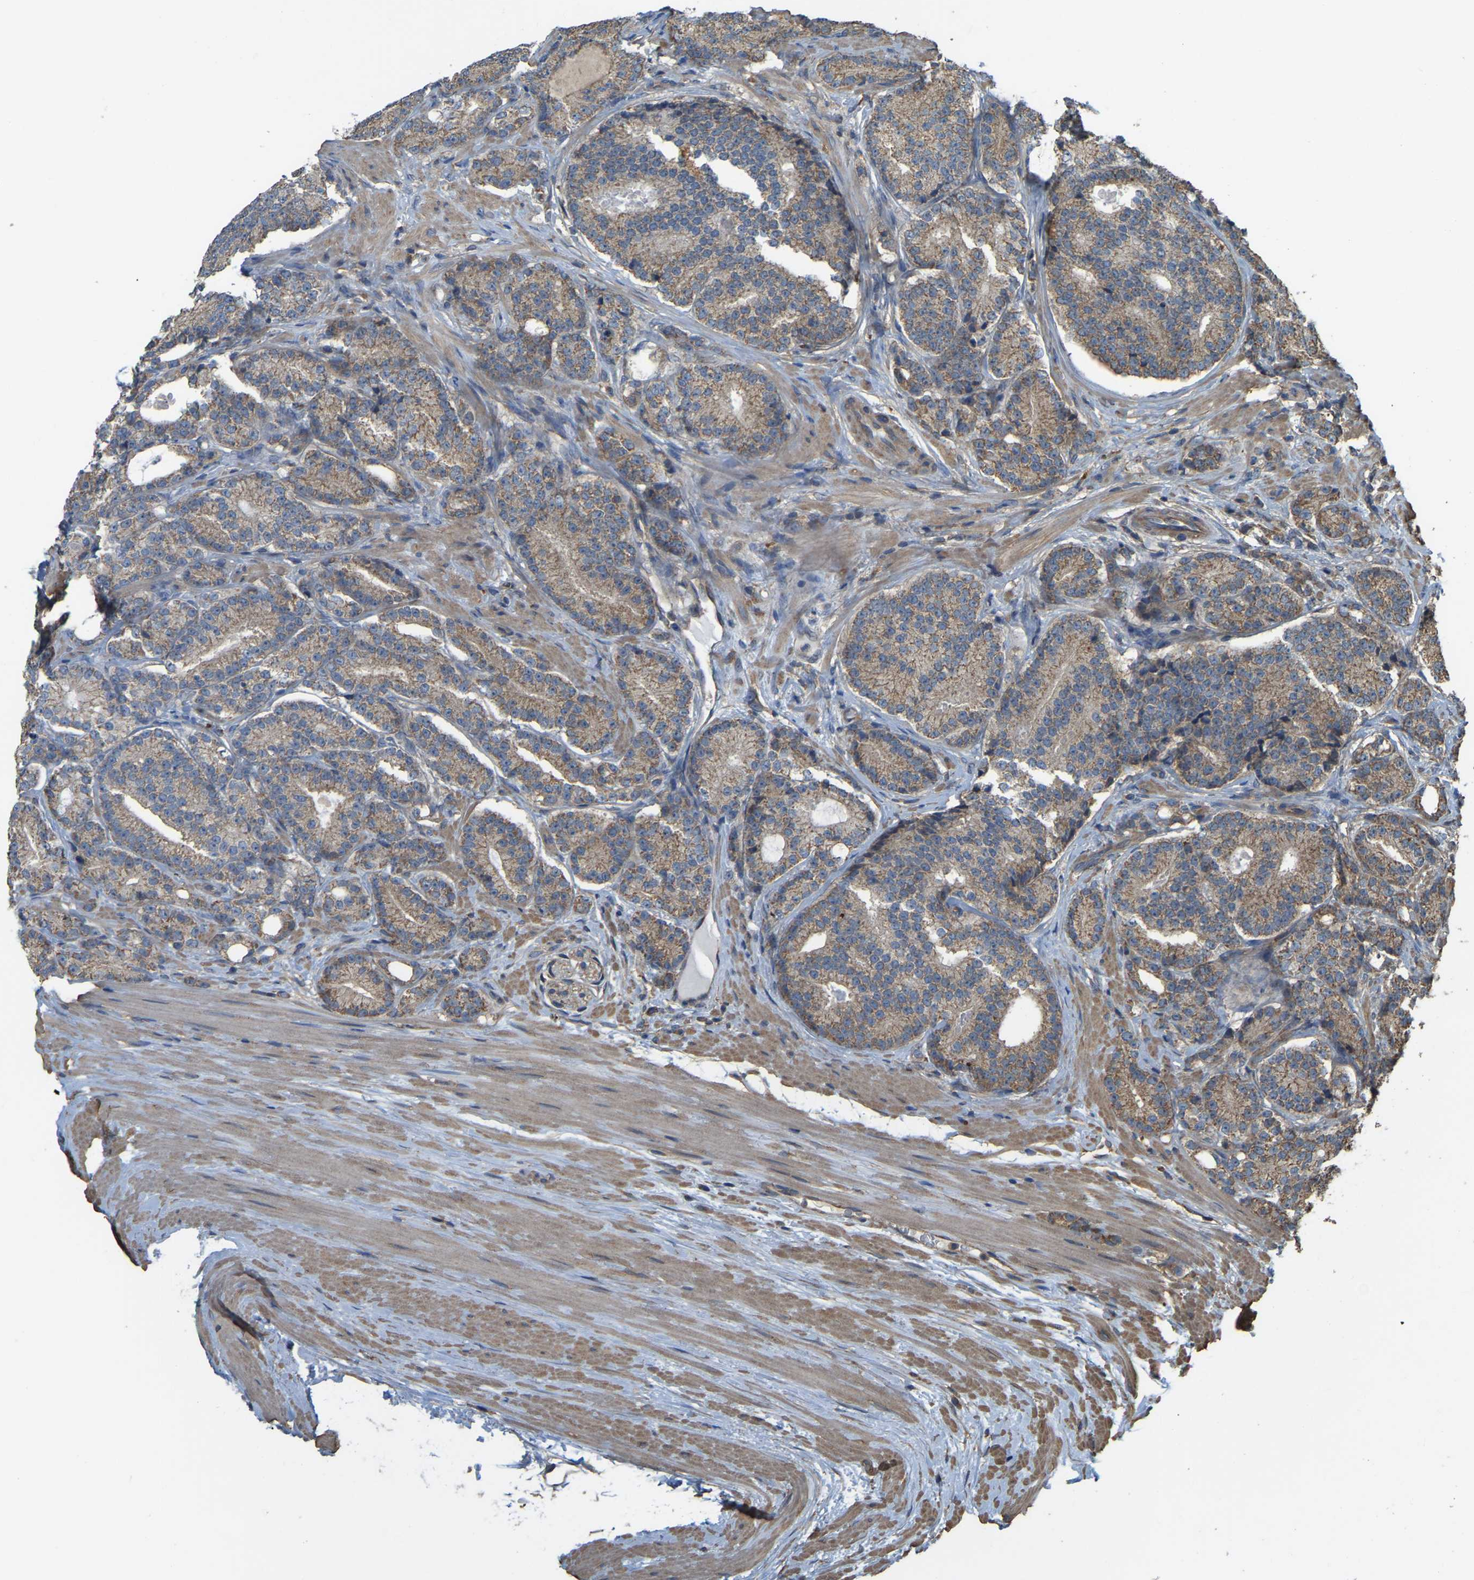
{"staining": {"intensity": "moderate", "quantity": ">75%", "location": "cytoplasmic/membranous"}, "tissue": "prostate cancer", "cell_type": "Tumor cells", "image_type": "cancer", "snomed": [{"axis": "morphology", "description": "Adenocarcinoma, High grade"}, {"axis": "topography", "description": "Prostate"}], "caption": "The micrograph exhibits staining of prostate high-grade adenocarcinoma, revealing moderate cytoplasmic/membranous protein positivity (brown color) within tumor cells. (IHC, brightfield microscopy, high magnification).", "gene": "GNG2", "patient": {"sex": "male", "age": 61}}